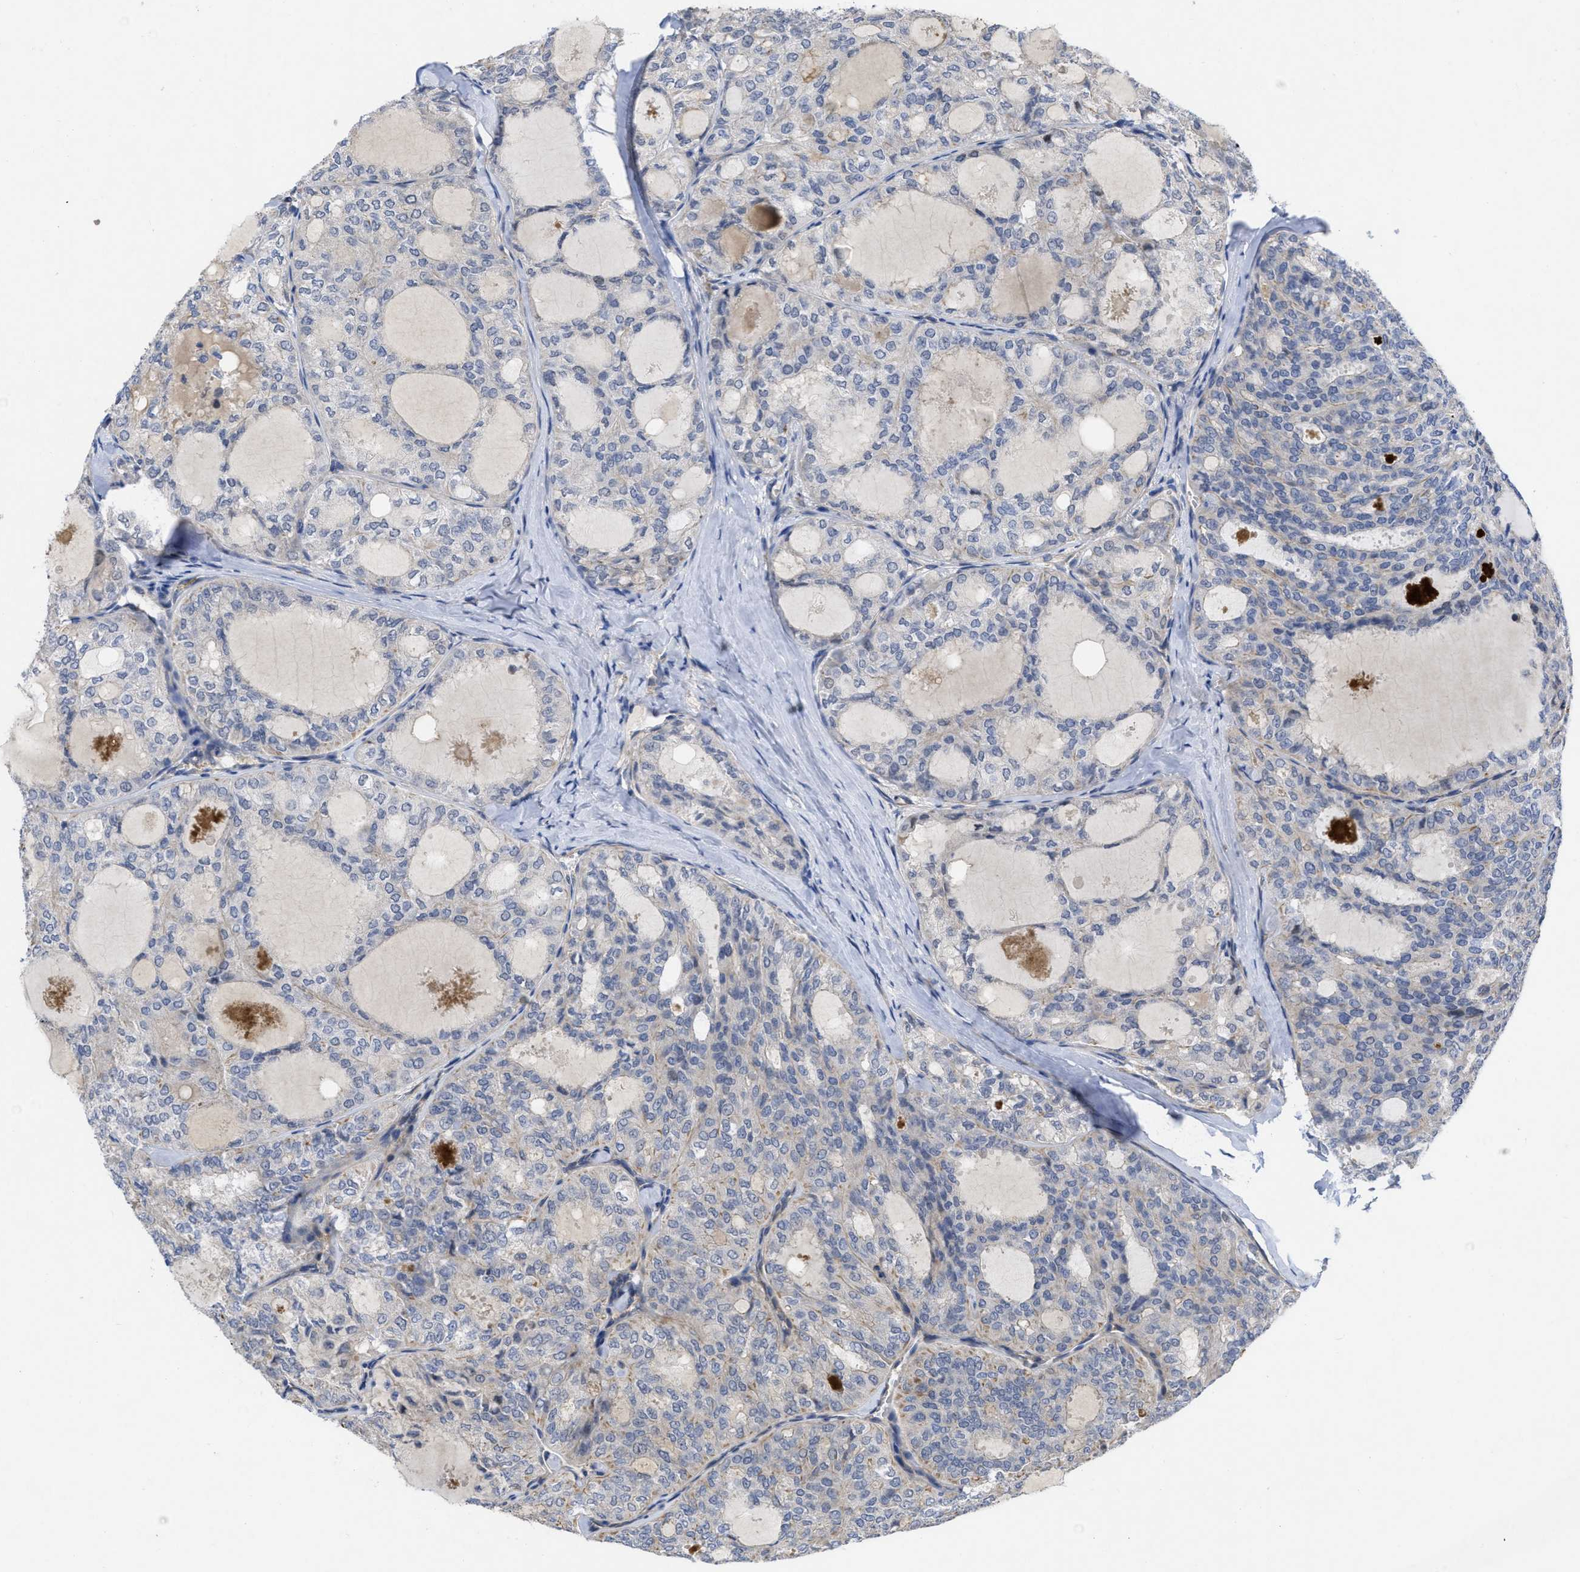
{"staining": {"intensity": "negative", "quantity": "none", "location": "none"}, "tissue": "thyroid cancer", "cell_type": "Tumor cells", "image_type": "cancer", "snomed": [{"axis": "morphology", "description": "Follicular adenoma carcinoma, NOS"}, {"axis": "topography", "description": "Thyroid gland"}], "caption": "Micrograph shows no significant protein expression in tumor cells of thyroid follicular adenoma carcinoma.", "gene": "ARHGEF26", "patient": {"sex": "male", "age": 75}}